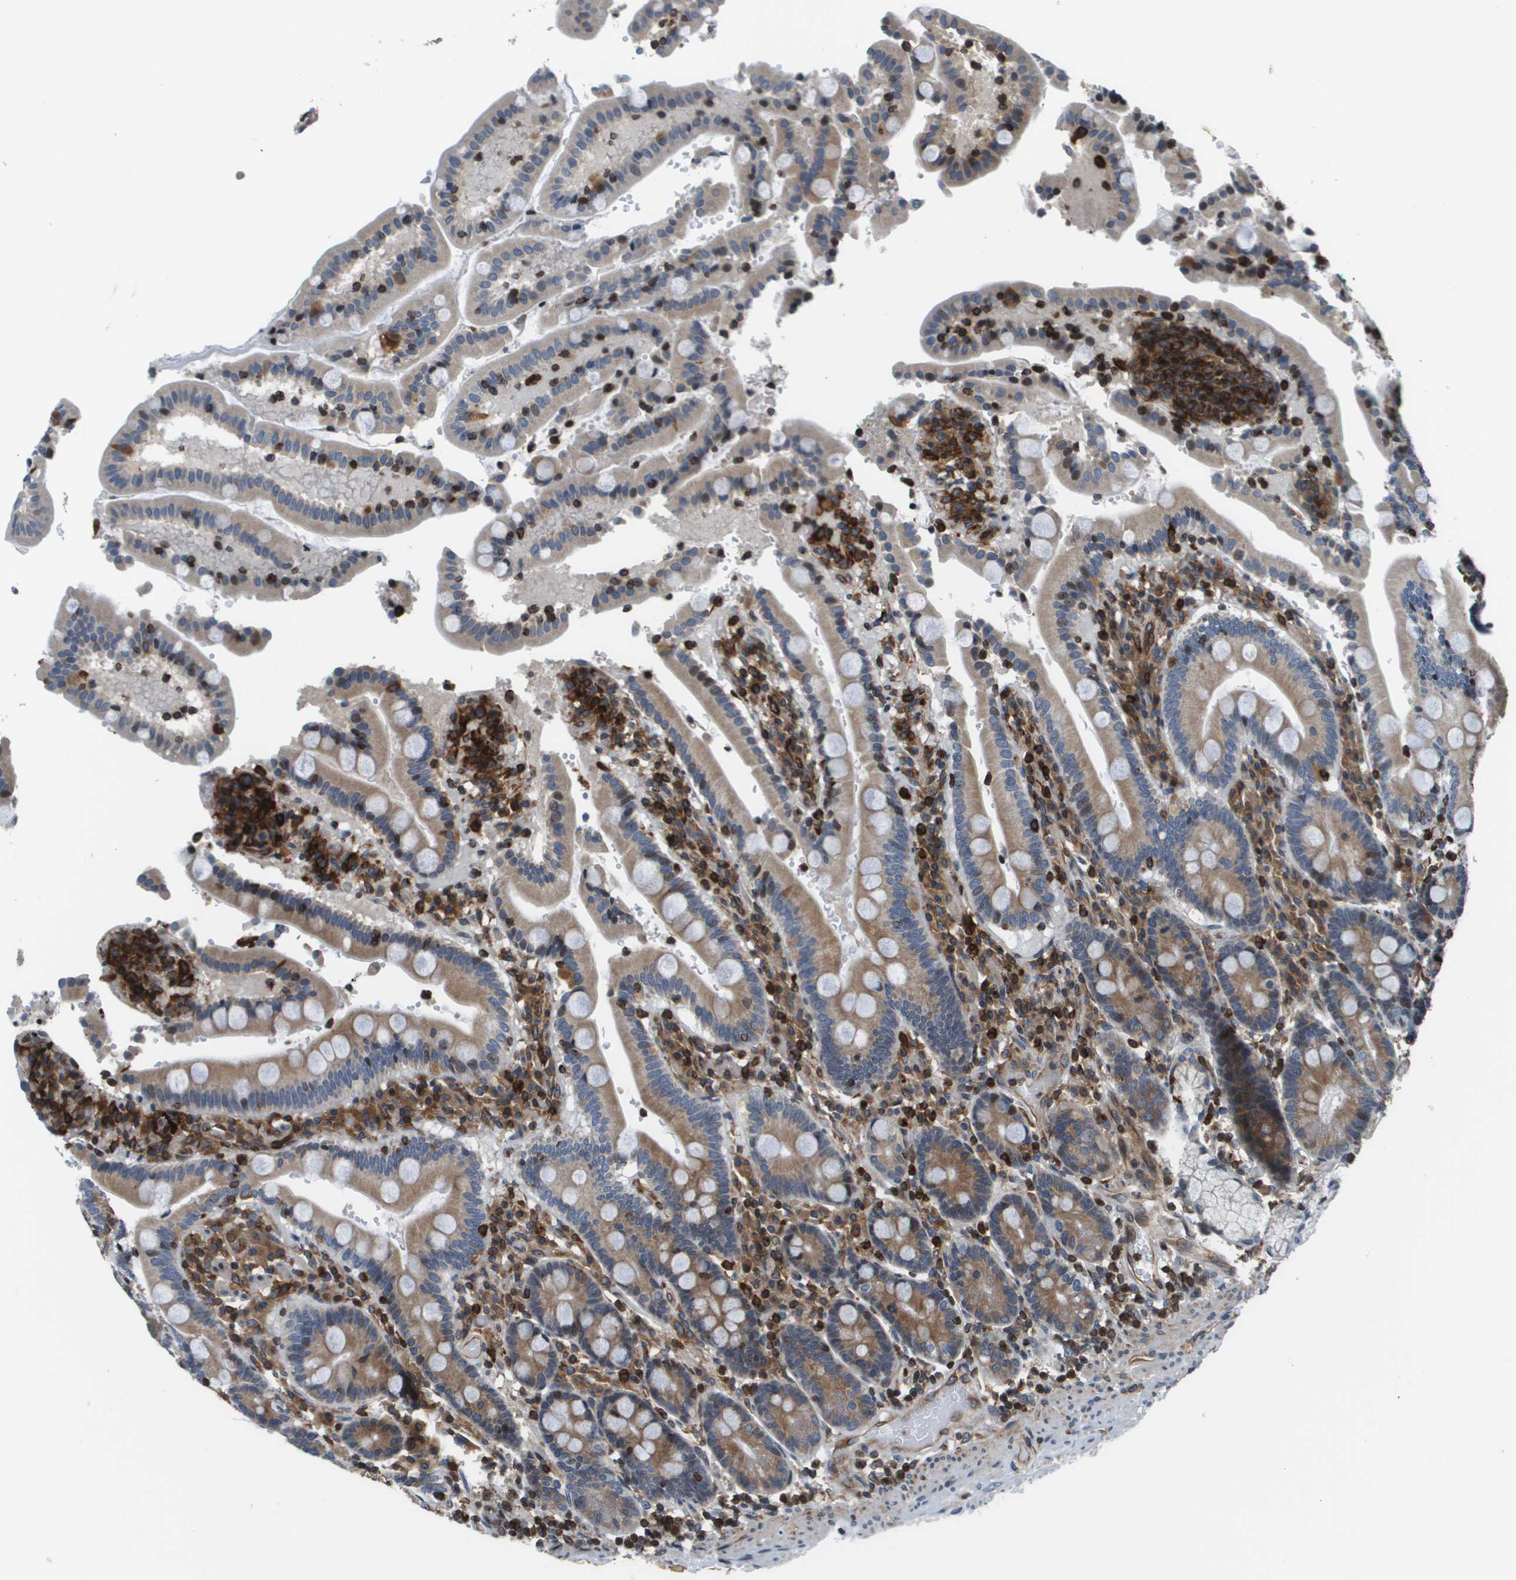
{"staining": {"intensity": "moderate", "quantity": "25%-75%", "location": "cytoplasmic/membranous"}, "tissue": "duodenum", "cell_type": "Glandular cells", "image_type": "normal", "snomed": [{"axis": "morphology", "description": "Normal tissue, NOS"}, {"axis": "topography", "description": "Small intestine, NOS"}], "caption": "This histopathology image shows immunohistochemistry staining of normal duodenum, with medium moderate cytoplasmic/membranous expression in approximately 25%-75% of glandular cells.", "gene": "ESYT1", "patient": {"sex": "female", "age": 71}}